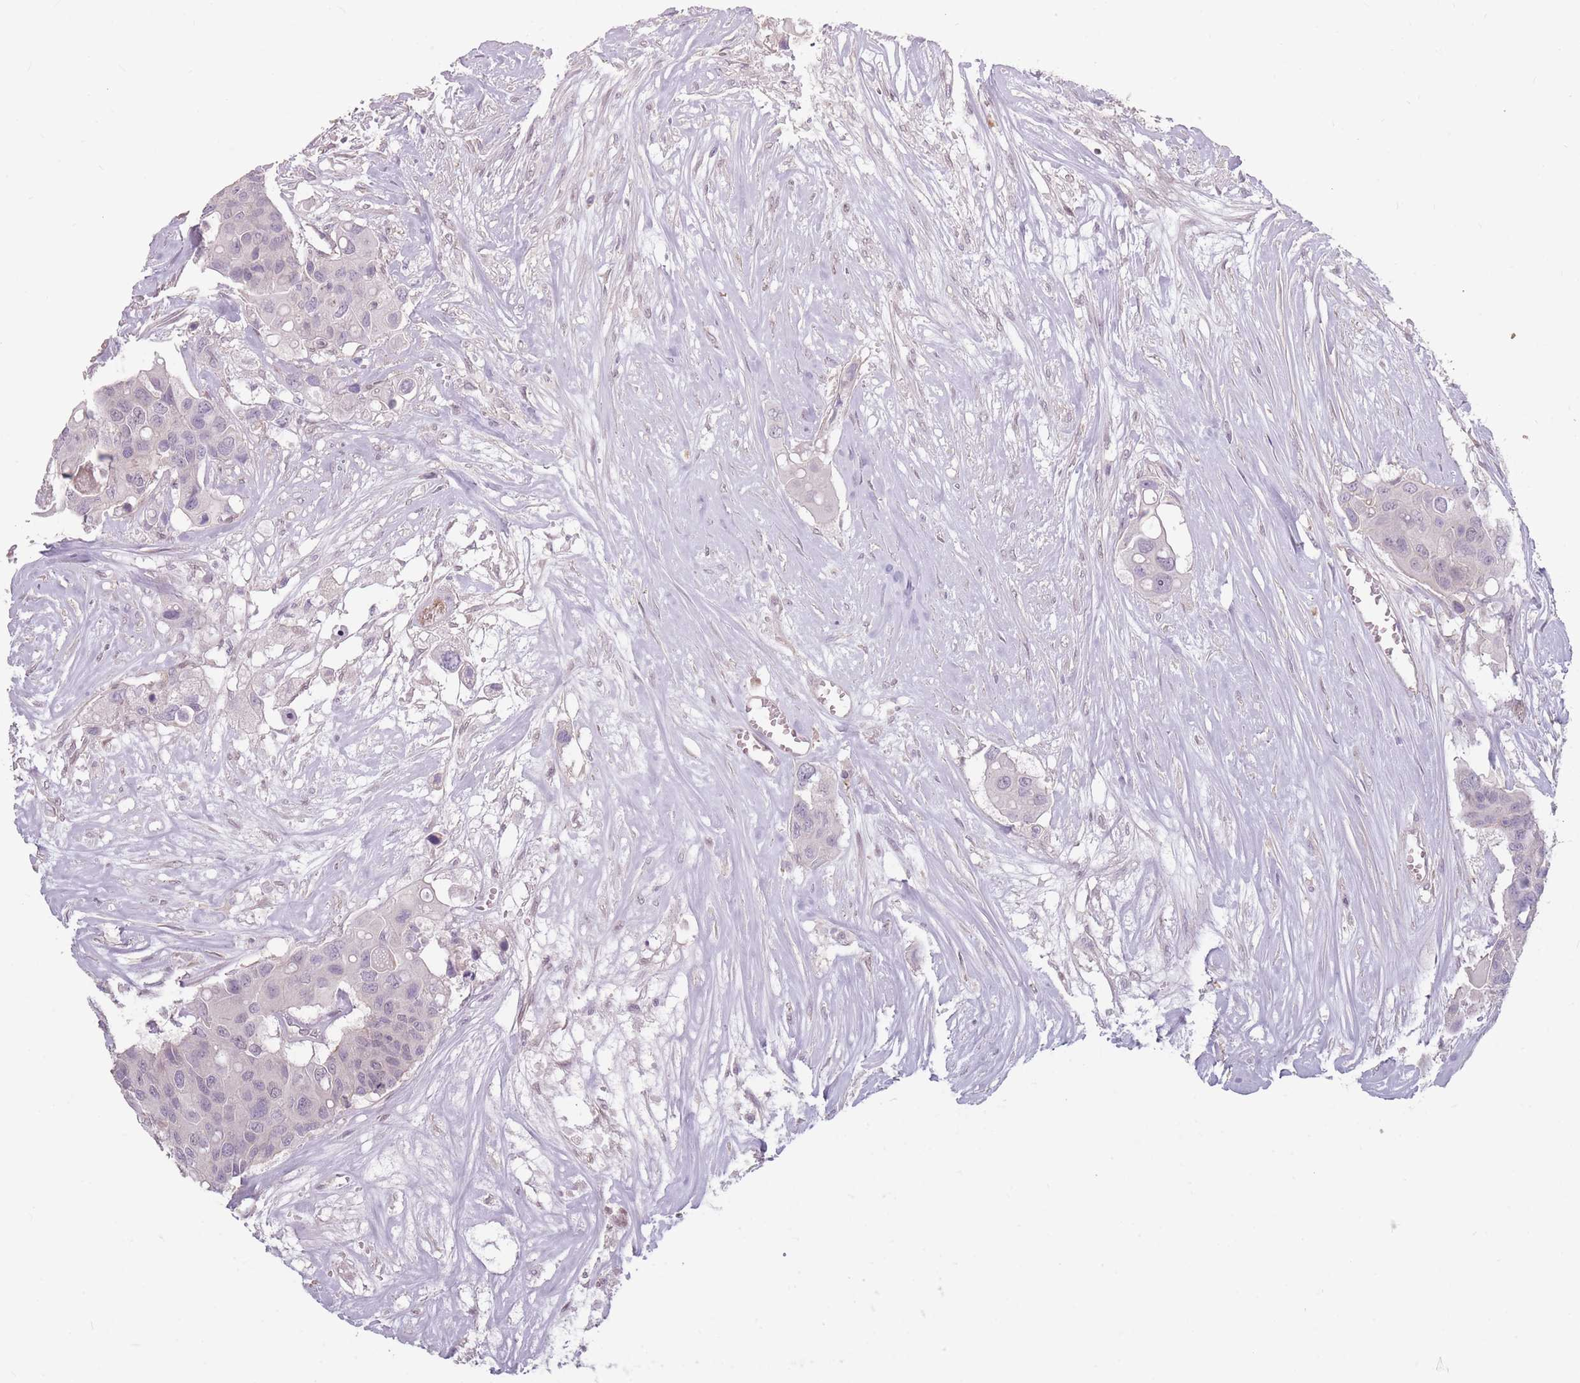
{"staining": {"intensity": "negative", "quantity": "none", "location": "none"}, "tissue": "colorectal cancer", "cell_type": "Tumor cells", "image_type": "cancer", "snomed": [{"axis": "morphology", "description": "Adenocarcinoma, NOS"}, {"axis": "topography", "description": "Colon"}], "caption": "Colorectal cancer (adenocarcinoma) was stained to show a protein in brown. There is no significant staining in tumor cells.", "gene": "TET3", "patient": {"sex": "male", "age": 77}}